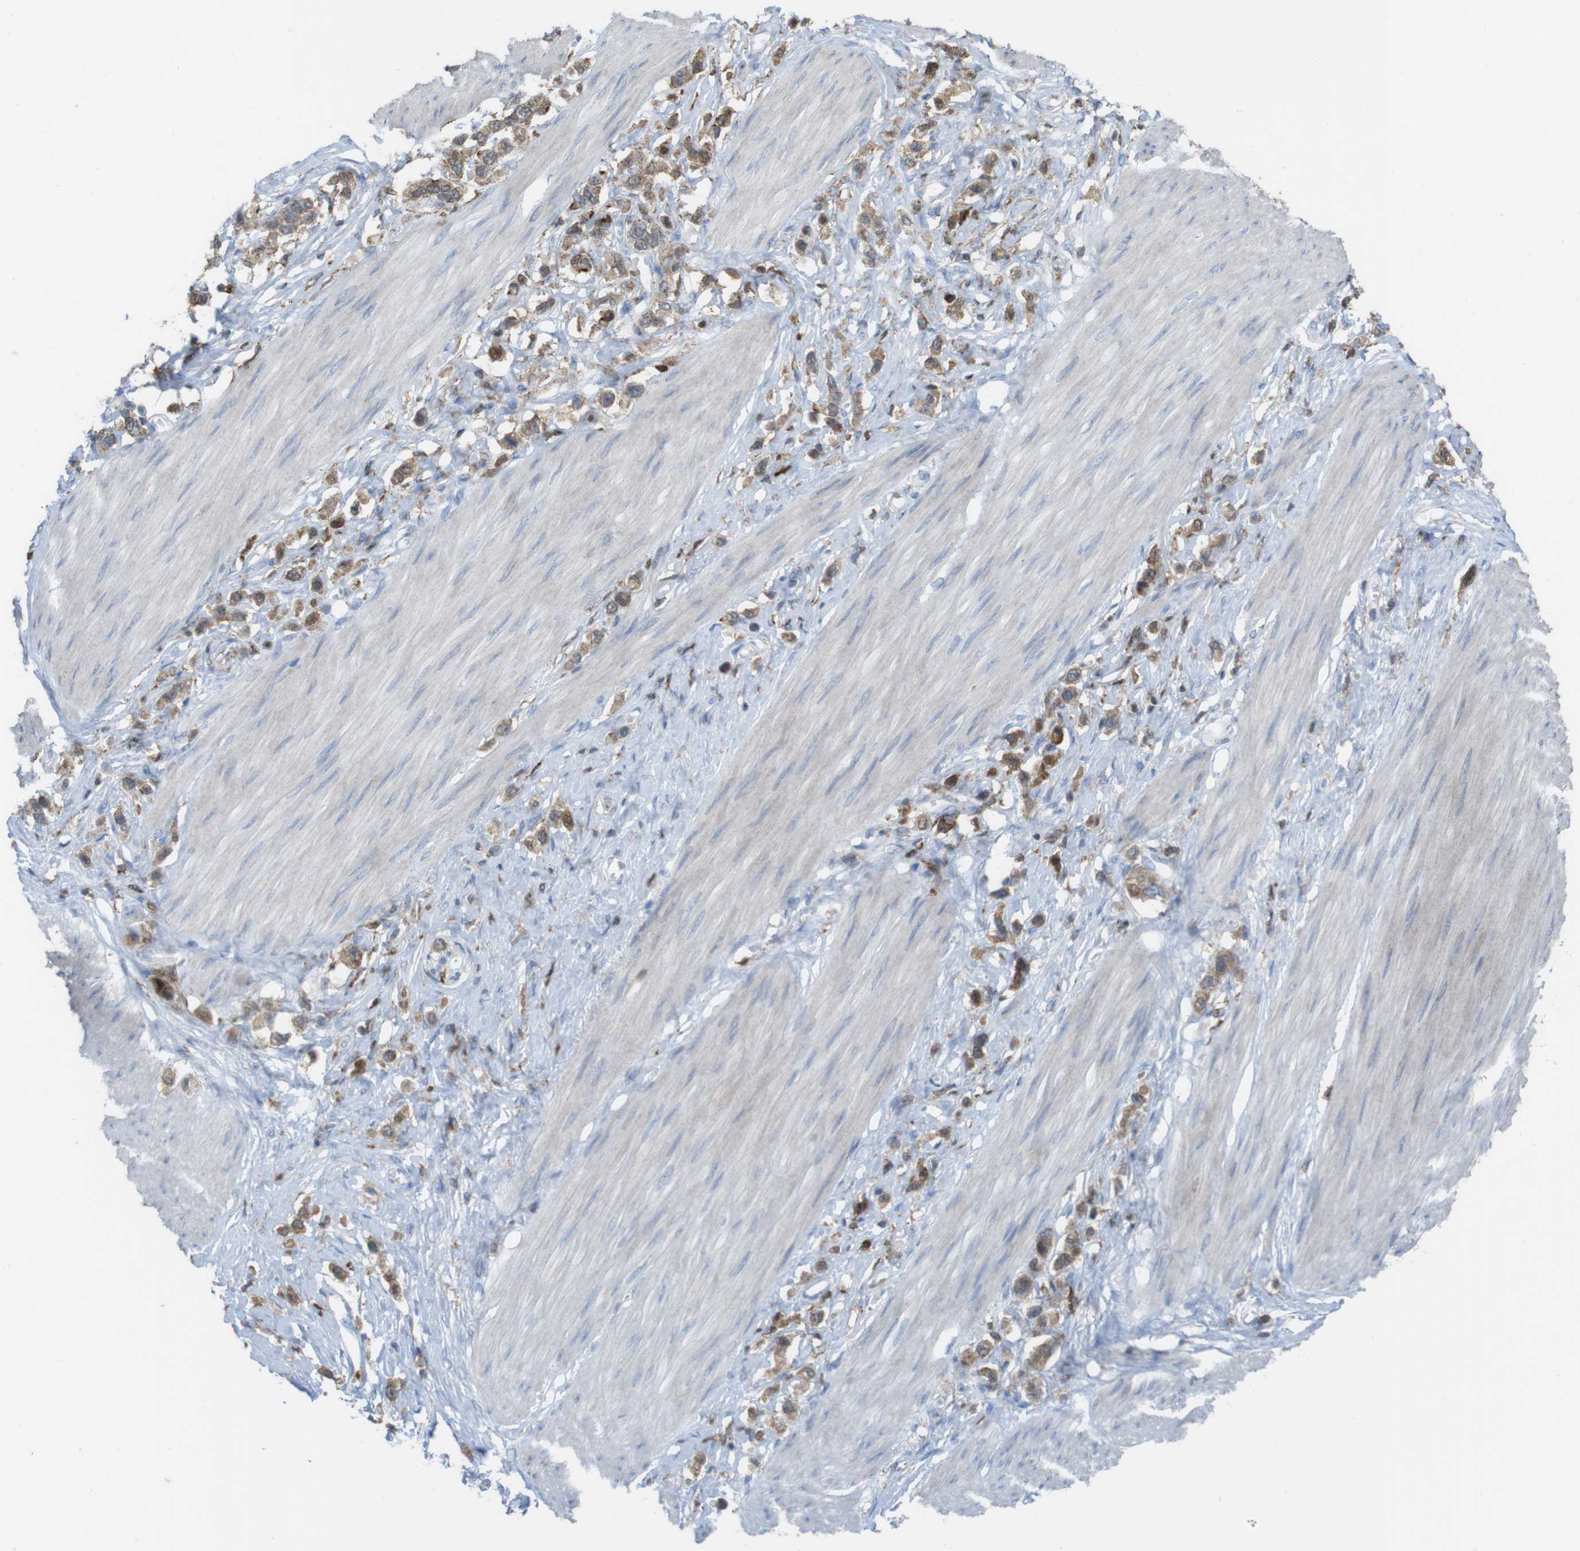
{"staining": {"intensity": "moderate", "quantity": ">75%", "location": "cytoplasmic/membranous"}, "tissue": "stomach cancer", "cell_type": "Tumor cells", "image_type": "cancer", "snomed": [{"axis": "morphology", "description": "Adenocarcinoma, NOS"}, {"axis": "topography", "description": "Stomach"}], "caption": "Stomach cancer (adenocarcinoma) stained with IHC reveals moderate cytoplasmic/membranous positivity in approximately >75% of tumor cells.", "gene": "PRKCD", "patient": {"sex": "female", "age": 65}}